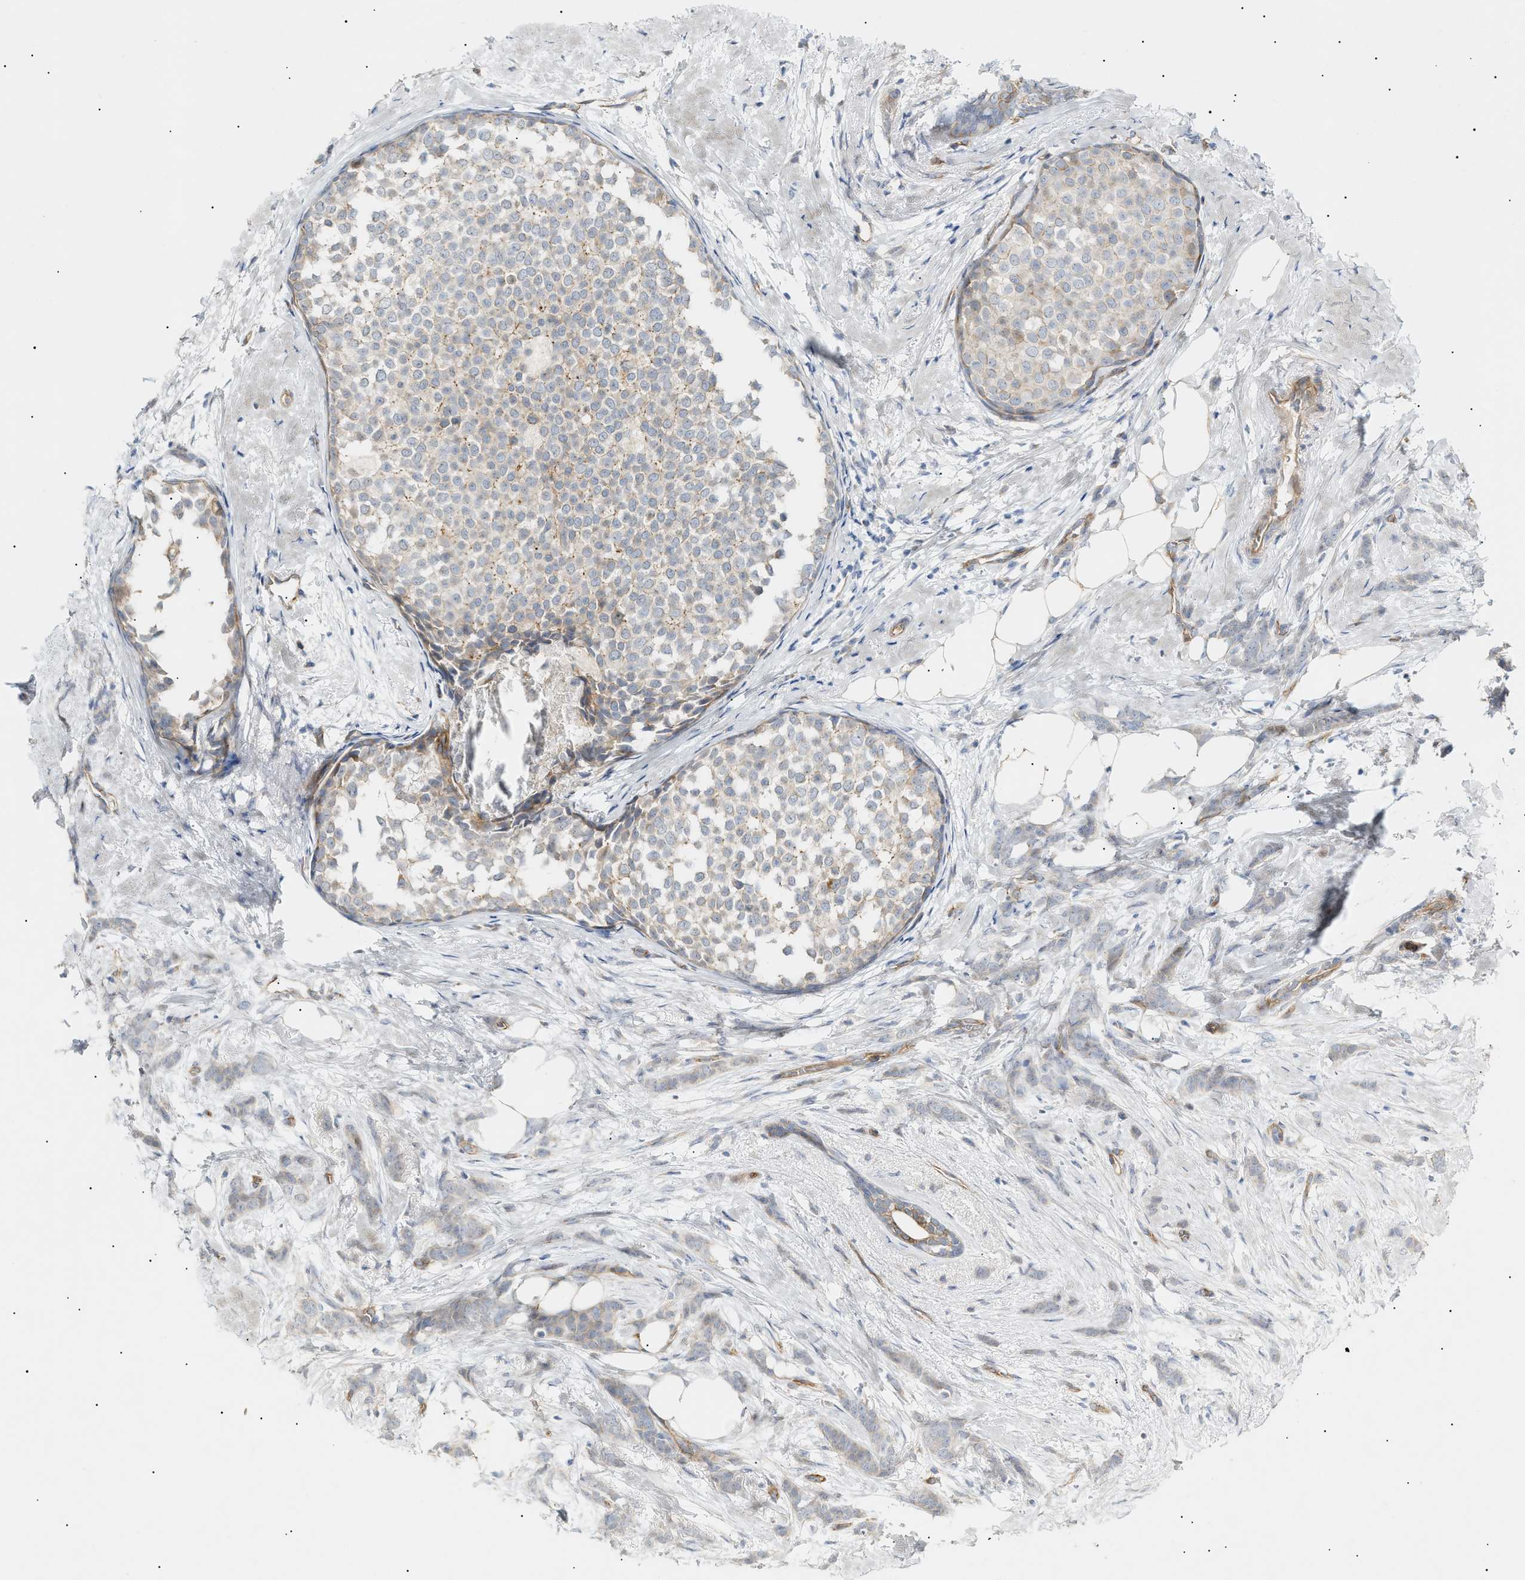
{"staining": {"intensity": "weak", "quantity": "<25%", "location": "cytoplasmic/membranous"}, "tissue": "breast cancer", "cell_type": "Tumor cells", "image_type": "cancer", "snomed": [{"axis": "morphology", "description": "Lobular carcinoma, in situ"}, {"axis": "morphology", "description": "Lobular carcinoma"}, {"axis": "topography", "description": "Breast"}], "caption": "This is a image of IHC staining of lobular carcinoma in situ (breast), which shows no staining in tumor cells. (DAB immunohistochemistry (IHC) visualized using brightfield microscopy, high magnification).", "gene": "ZFHX2", "patient": {"sex": "female", "age": 41}}